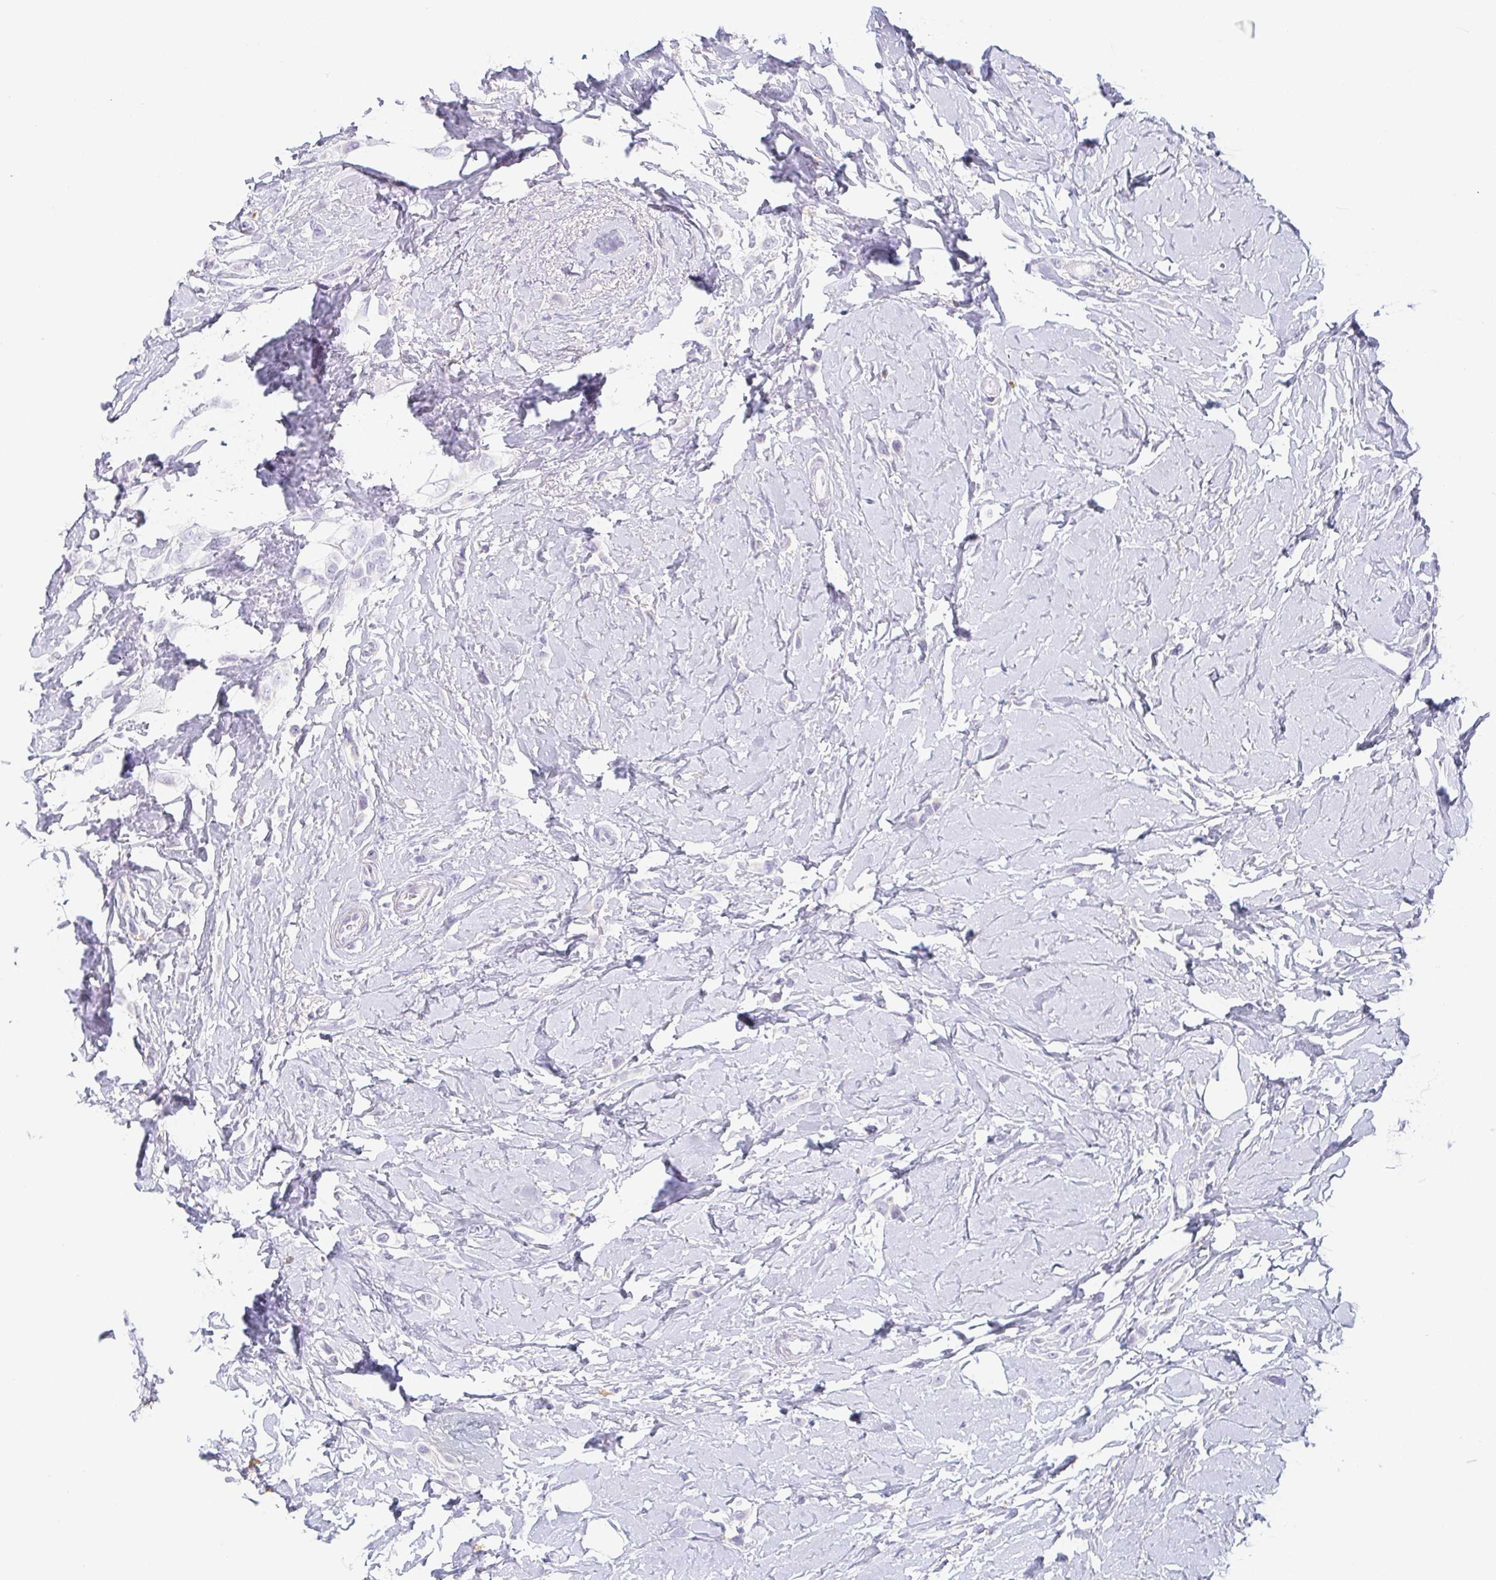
{"staining": {"intensity": "negative", "quantity": "none", "location": "none"}, "tissue": "breast cancer", "cell_type": "Tumor cells", "image_type": "cancer", "snomed": [{"axis": "morphology", "description": "Lobular carcinoma"}, {"axis": "topography", "description": "Breast"}], "caption": "Tumor cells show no significant staining in breast cancer (lobular carcinoma). (Stains: DAB (3,3'-diaminobenzidine) immunohistochemistry (IHC) with hematoxylin counter stain, Microscopy: brightfield microscopy at high magnification).", "gene": "PRR27", "patient": {"sex": "female", "age": 66}}